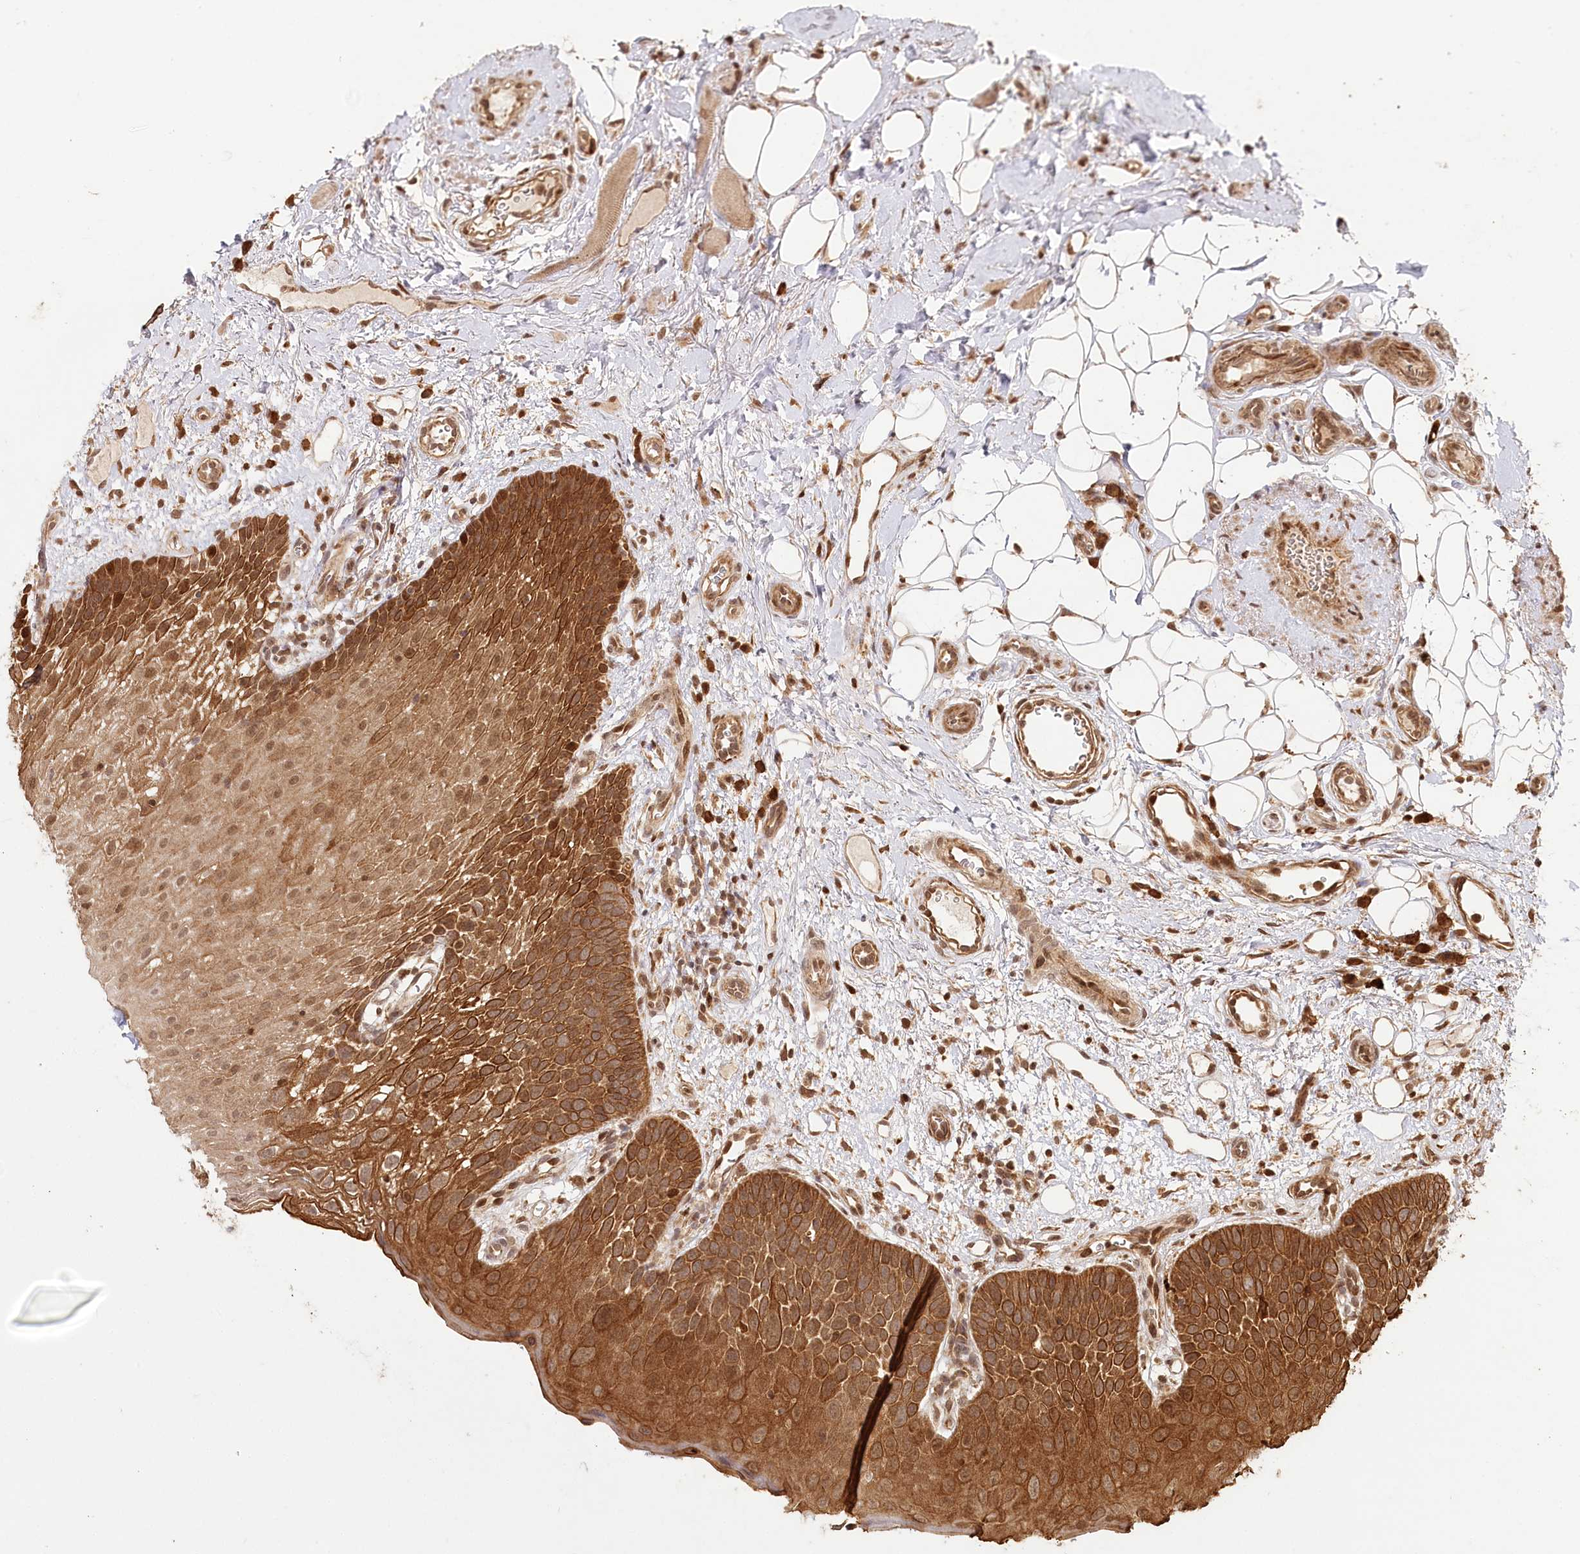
{"staining": {"intensity": "strong", "quantity": ">75%", "location": "cytoplasmic/membranous,nuclear"}, "tissue": "oral mucosa", "cell_type": "Squamous epithelial cells", "image_type": "normal", "snomed": [{"axis": "morphology", "description": "No evidence of malignacy"}, {"axis": "topography", "description": "Oral tissue"}, {"axis": "topography", "description": "Head-Neck"}], "caption": "An immunohistochemistry (IHC) photomicrograph of unremarkable tissue is shown. Protein staining in brown shows strong cytoplasmic/membranous,nuclear positivity in oral mucosa within squamous epithelial cells.", "gene": "ULK2", "patient": {"sex": "male", "age": 68}}